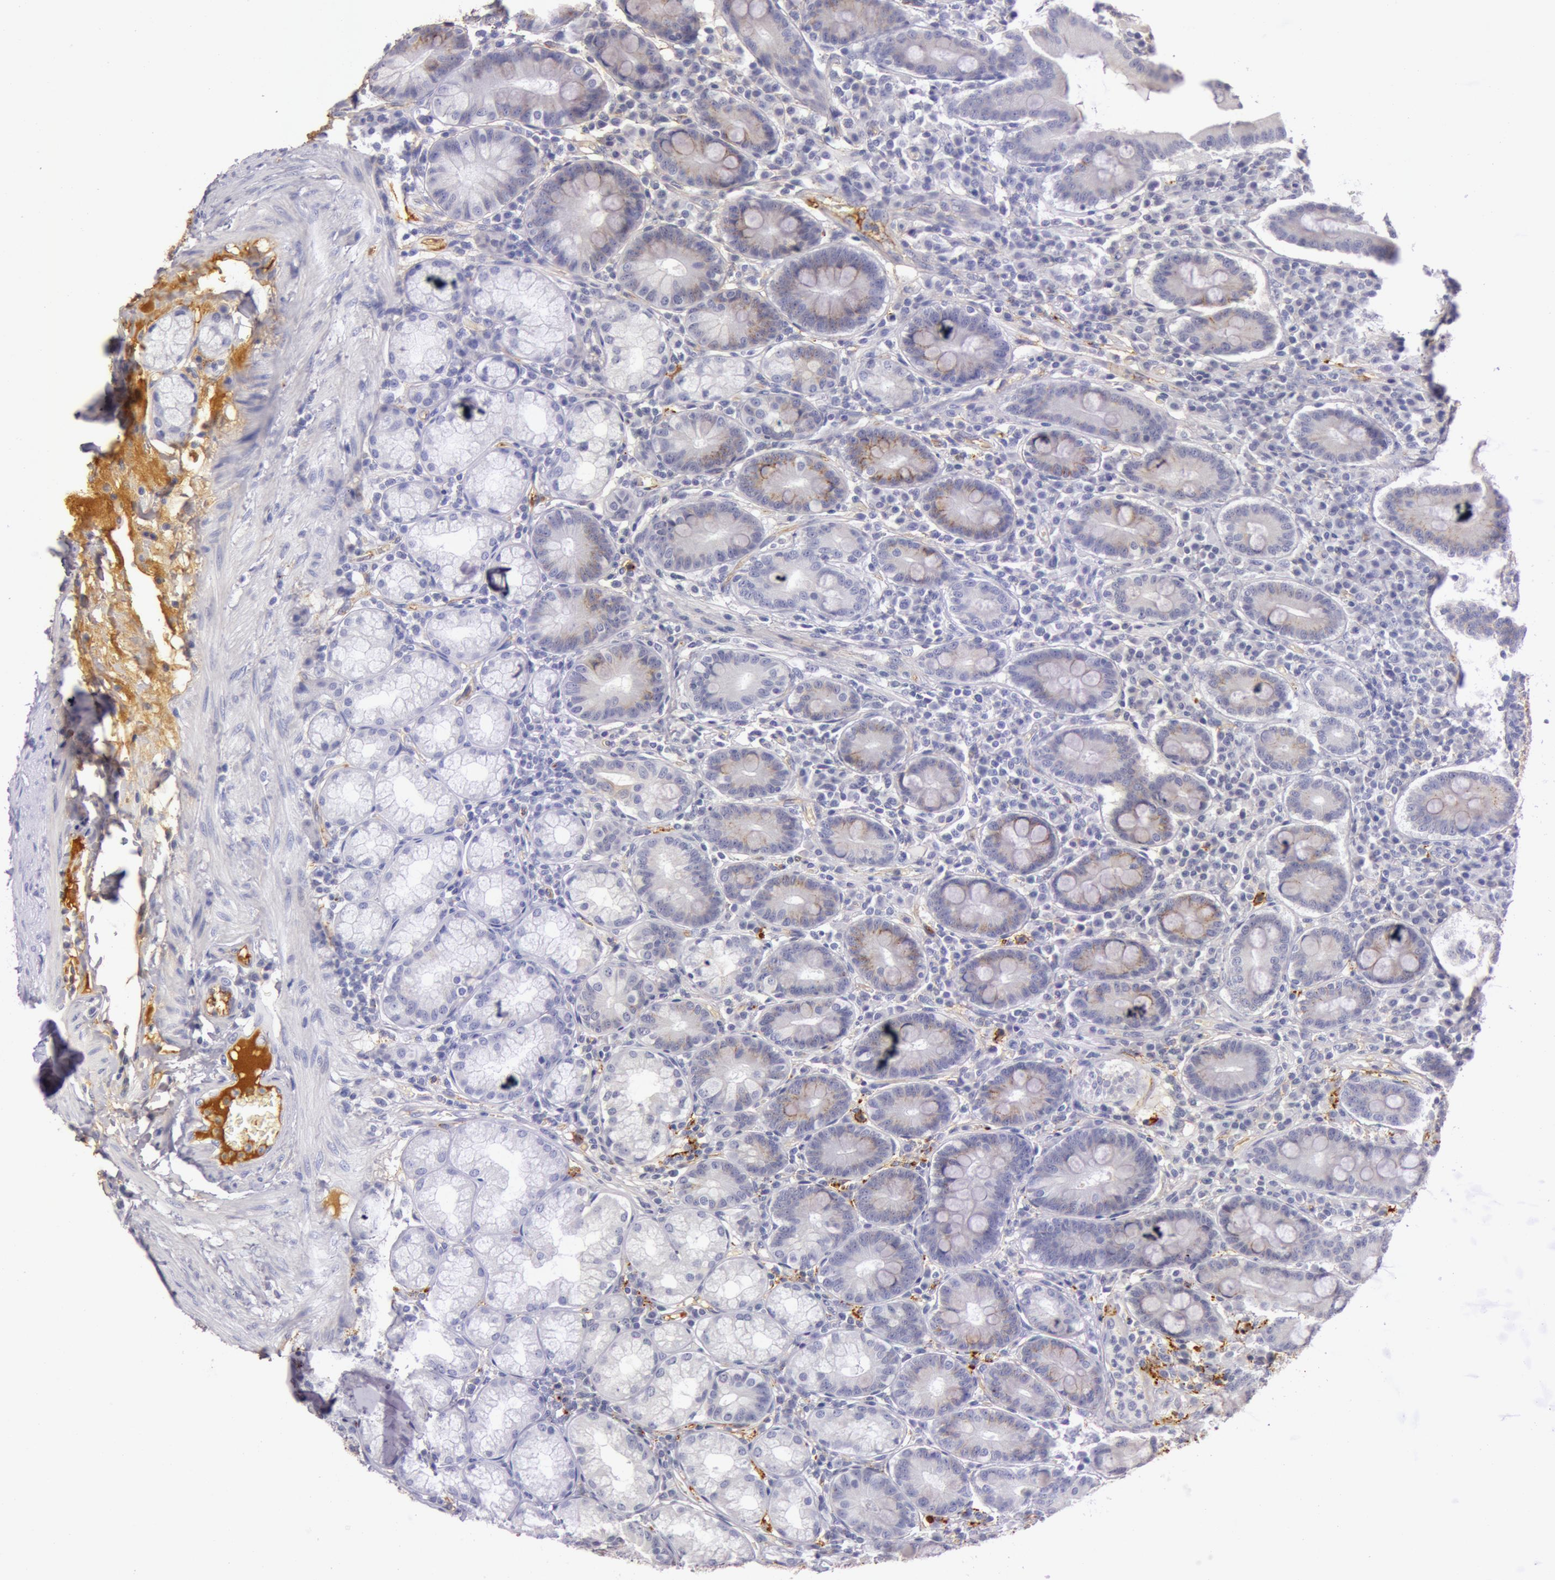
{"staining": {"intensity": "weak", "quantity": "25%-75%", "location": "cytoplasmic/membranous"}, "tissue": "duodenum", "cell_type": "Glandular cells", "image_type": "normal", "snomed": [{"axis": "morphology", "description": "Normal tissue, NOS"}, {"axis": "topography", "description": "Duodenum"}], "caption": "A low amount of weak cytoplasmic/membranous positivity is appreciated in about 25%-75% of glandular cells in benign duodenum. (Stains: DAB (3,3'-diaminobenzidine) in brown, nuclei in blue, Microscopy: brightfield microscopy at high magnification).", "gene": "C4BPA", "patient": {"sex": "male", "age": 50}}